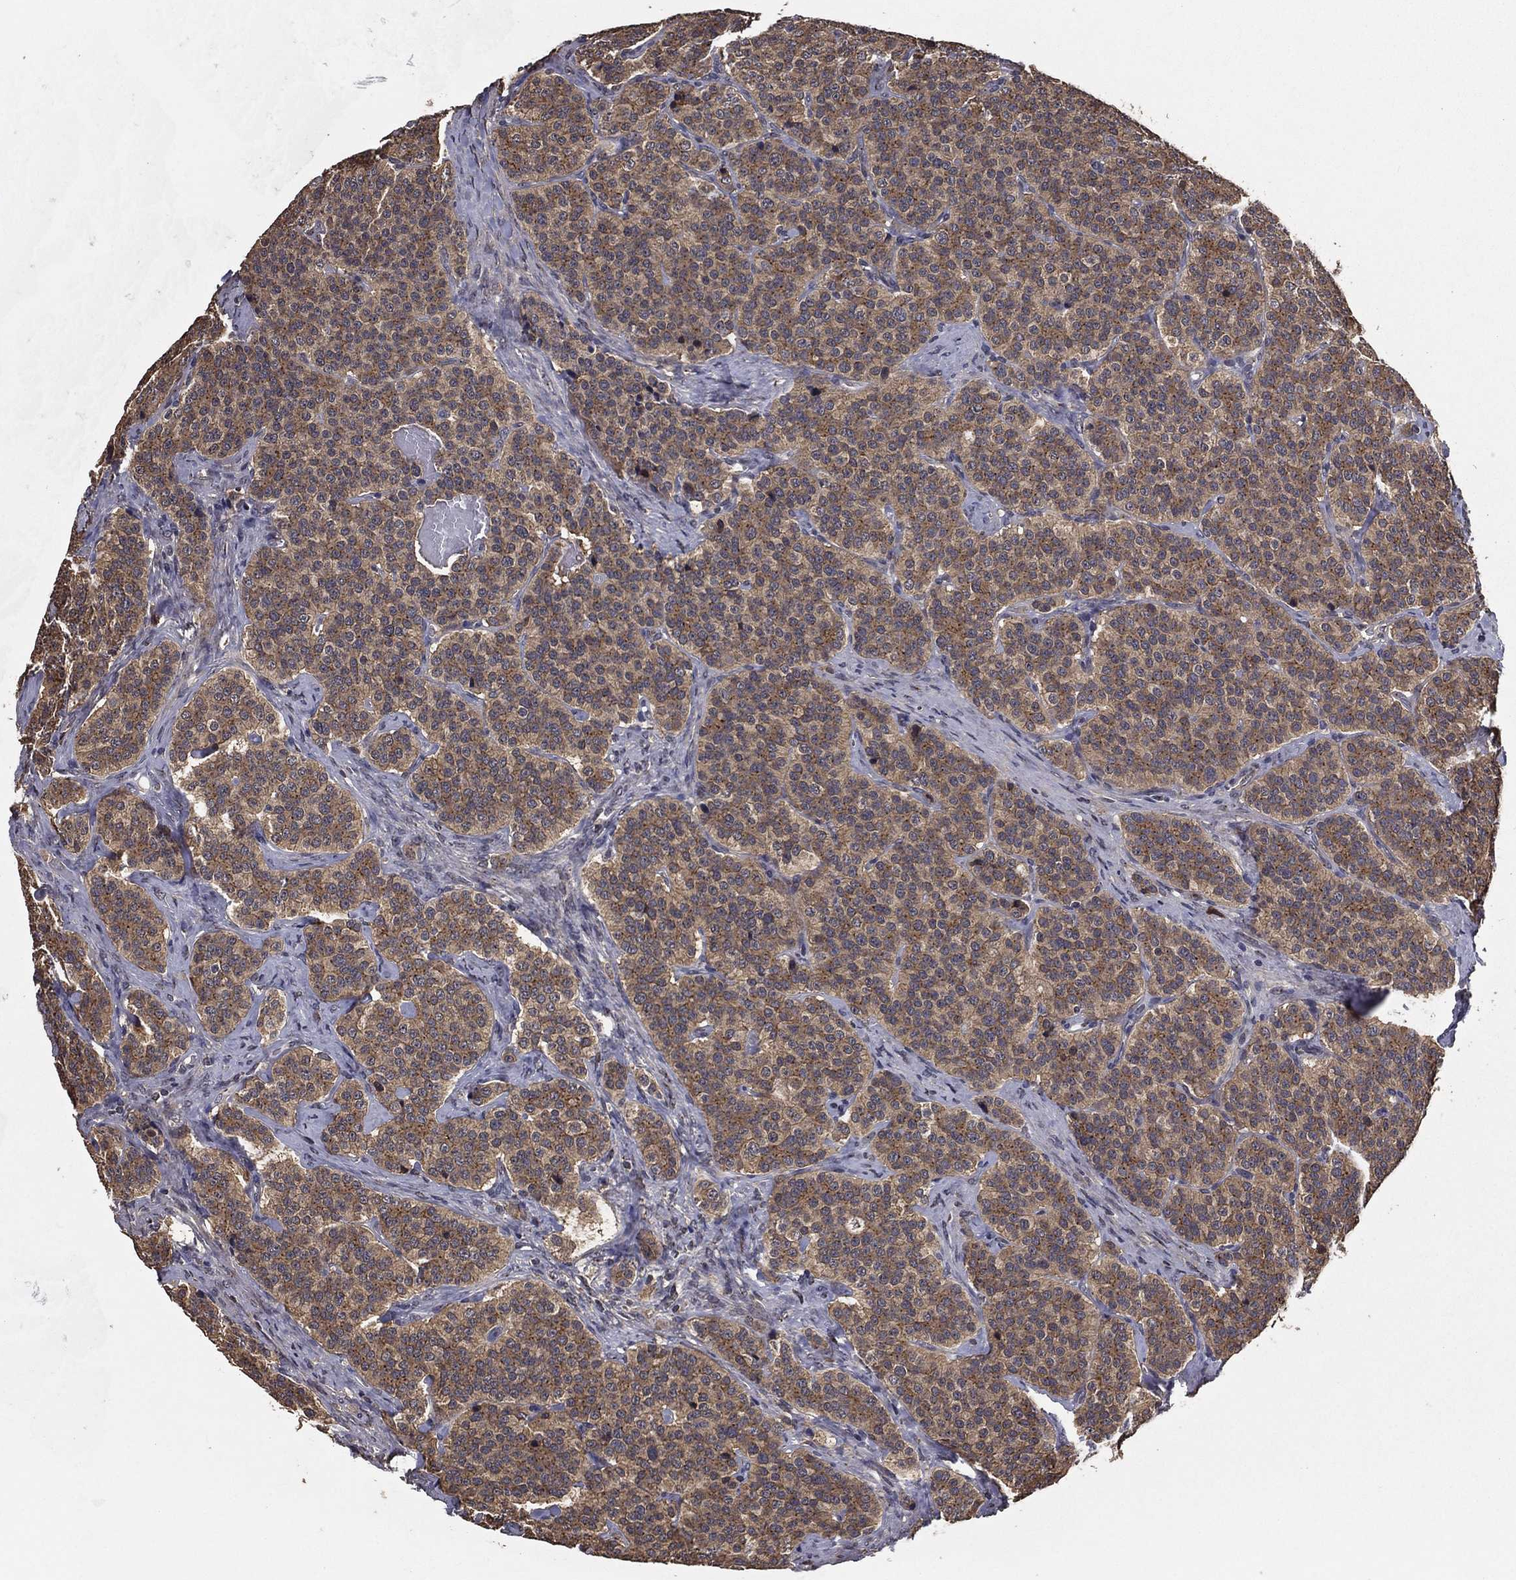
{"staining": {"intensity": "moderate", "quantity": ">75%", "location": "cytoplasmic/membranous"}, "tissue": "carcinoid", "cell_type": "Tumor cells", "image_type": "cancer", "snomed": [{"axis": "morphology", "description": "Carcinoid, malignant, NOS"}, {"axis": "topography", "description": "Small intestine"}], "caption": "A high-resolution histopathology image shows IHC staining of carcinoid (malignant), which shows moderate cytoplasmic/membranous expression in approximately >75% of tumor cells. The staining is performed using DAB brown chromogen to label protein expression. The nuclei are counter-stained blue using hematoxylin.", "gene": "PCNT", "patient": {"sex": "female", "age": 58}}